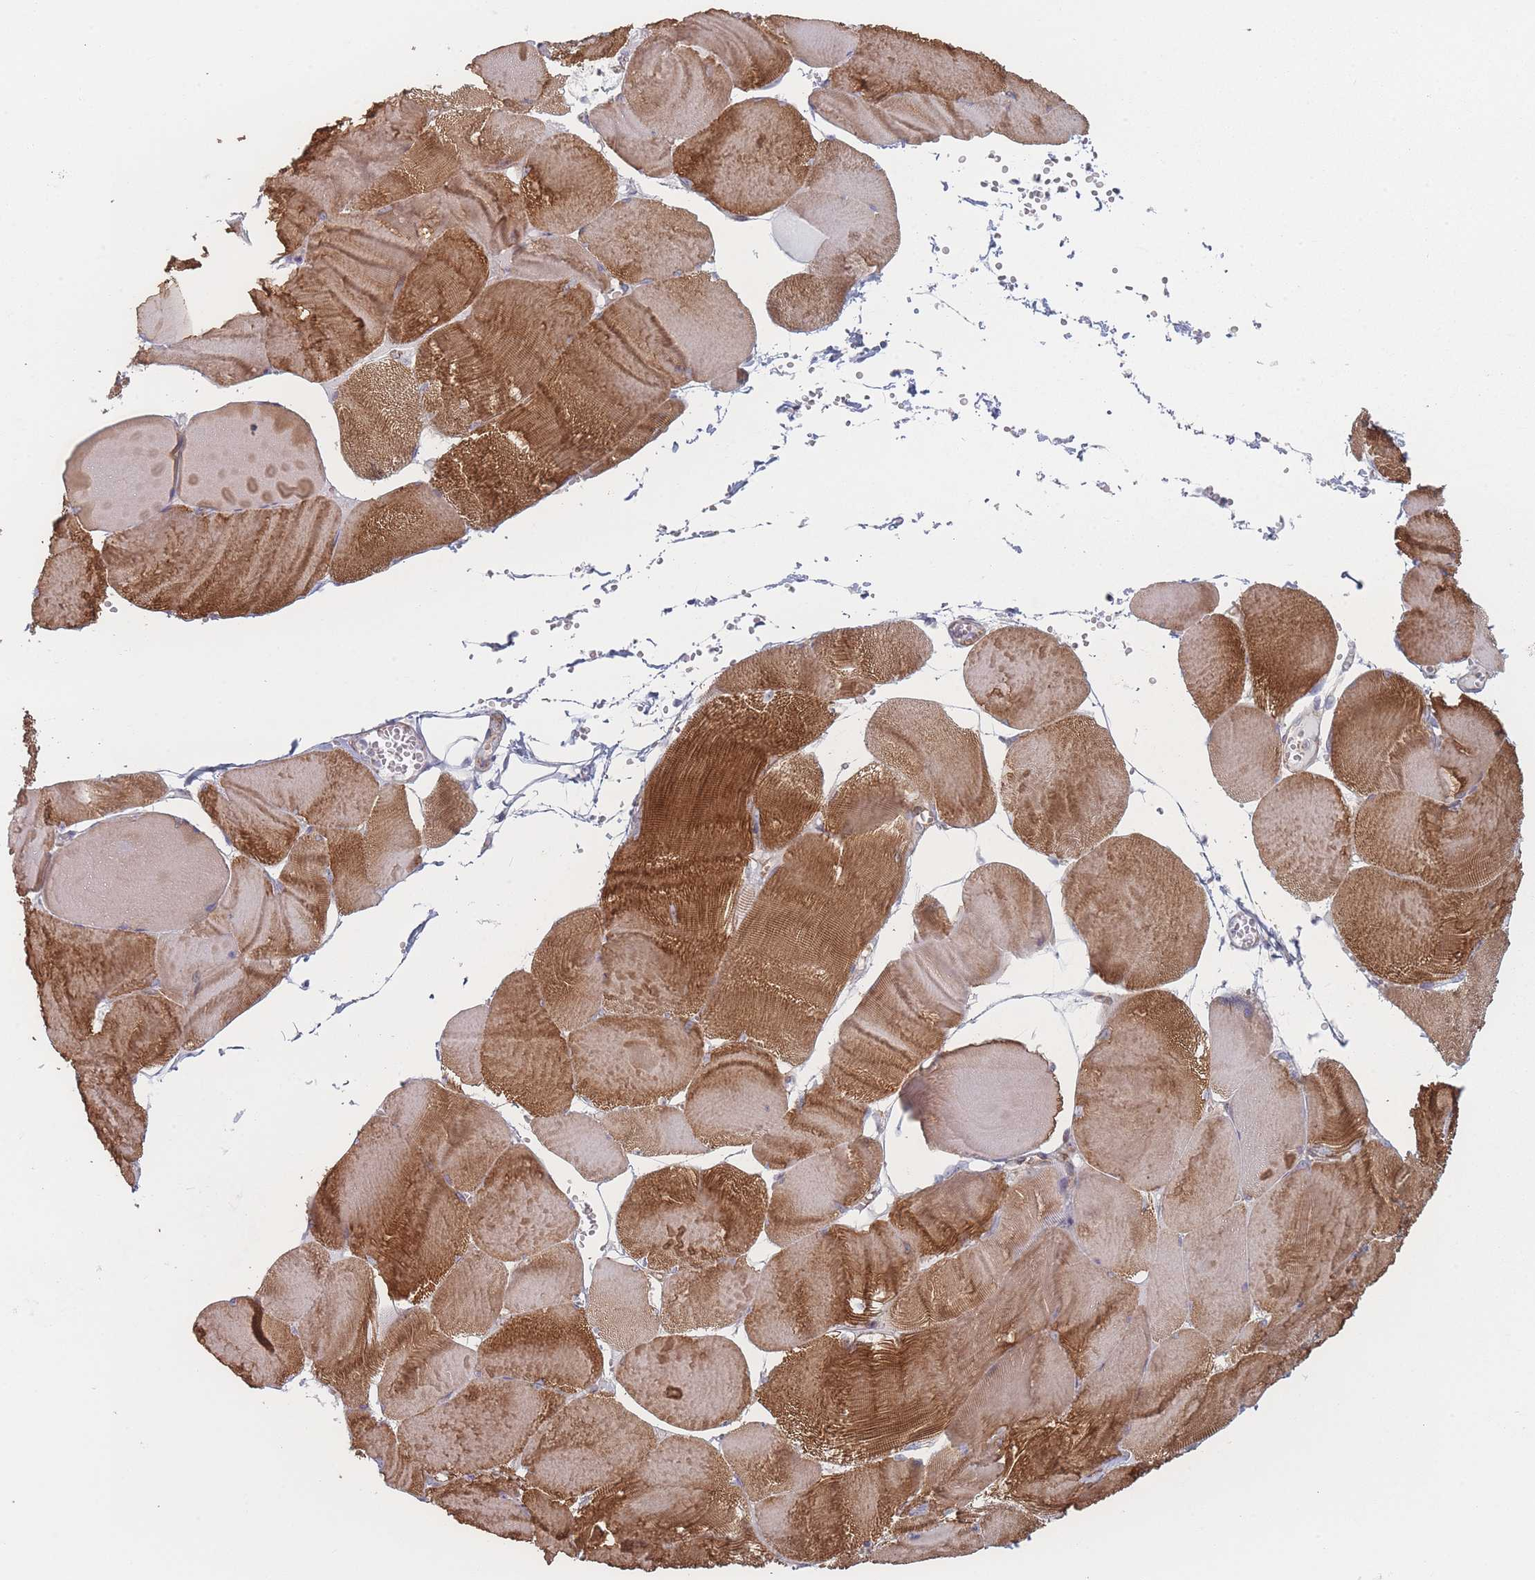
{"staining": {"intensity": "strong", "quantity": ">75%", "location": "cytoplasmic/membranous"}, "tissue": "skeletal muscle", "cell_type": "Myocytes", "image_type": "normal", "snomed": [{"axis": "morphology", "description": "Normal tissue, NOS"}, {"axis": "morphology", "description": "Basal cell carcinoma"}, {"axis": "topography", "description": "Skeletal muscle"}], "caption": "Immunohistochemical staining of unremarkable skeletal muscle reveals strong cytoplasmic/membranous protein staining in about >75% of myocytes.", "gene": "RNF4", "patient": {"sex": "female", "age": 64}}